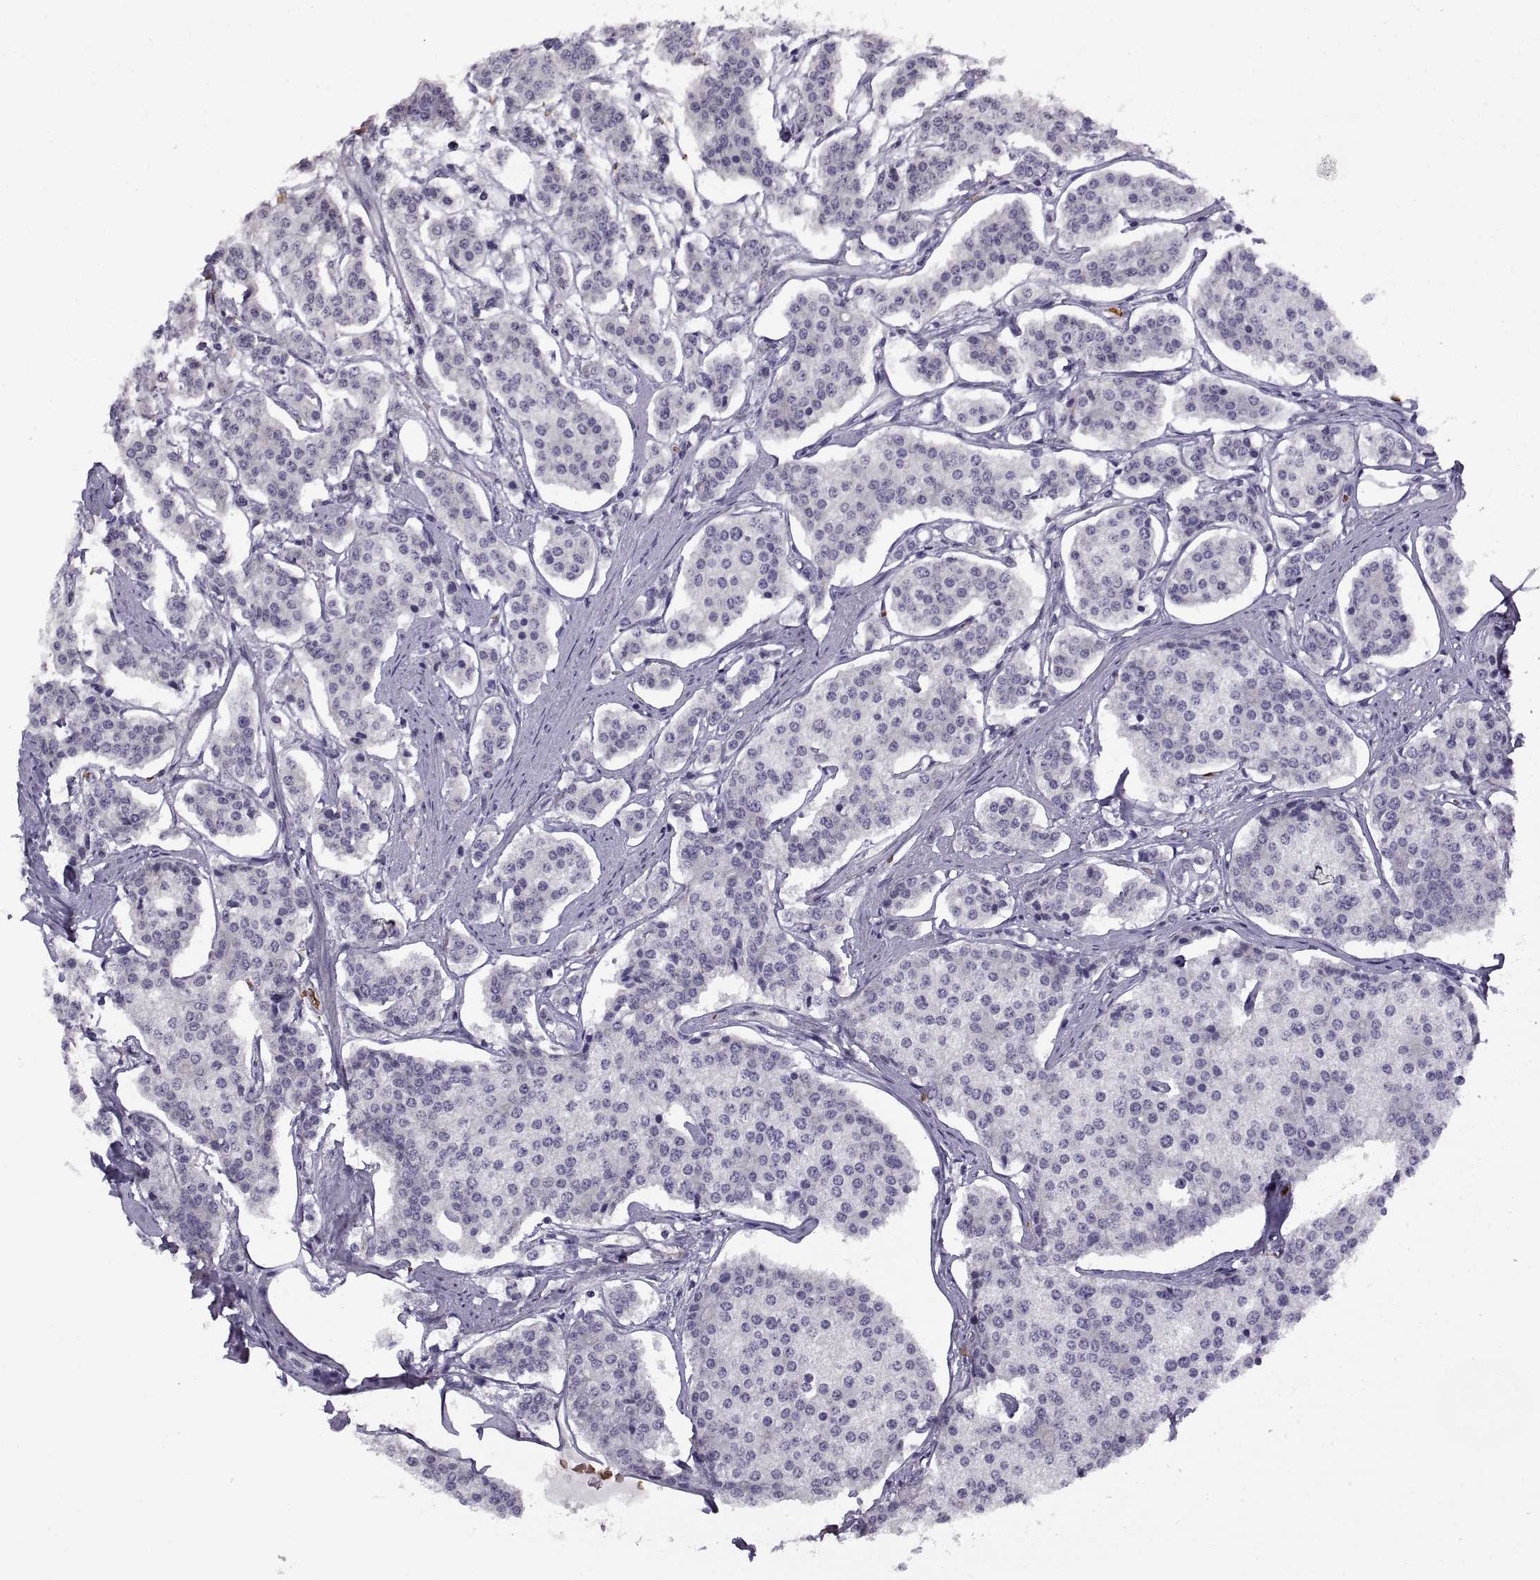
{"staining": {"intensity": "negative", "quantity": "none", "location": "none"}, "tissue": "carcinoid", "cell_type": "Tumor cells", "image_type": "cancer", "snomed": [{"axis": "morphology", "description": "Carcinoid, malignant, NOS"}, {"axis": "topography", "description": "Small intestine"}], "caption": "Malignant carcinoid was stained to show a protein in brown. There is no significant staining in tumor cells. Nuclei are stained in blue.", "gene": "MEIOC", "patient": {"sex": "female", "age": 65}}